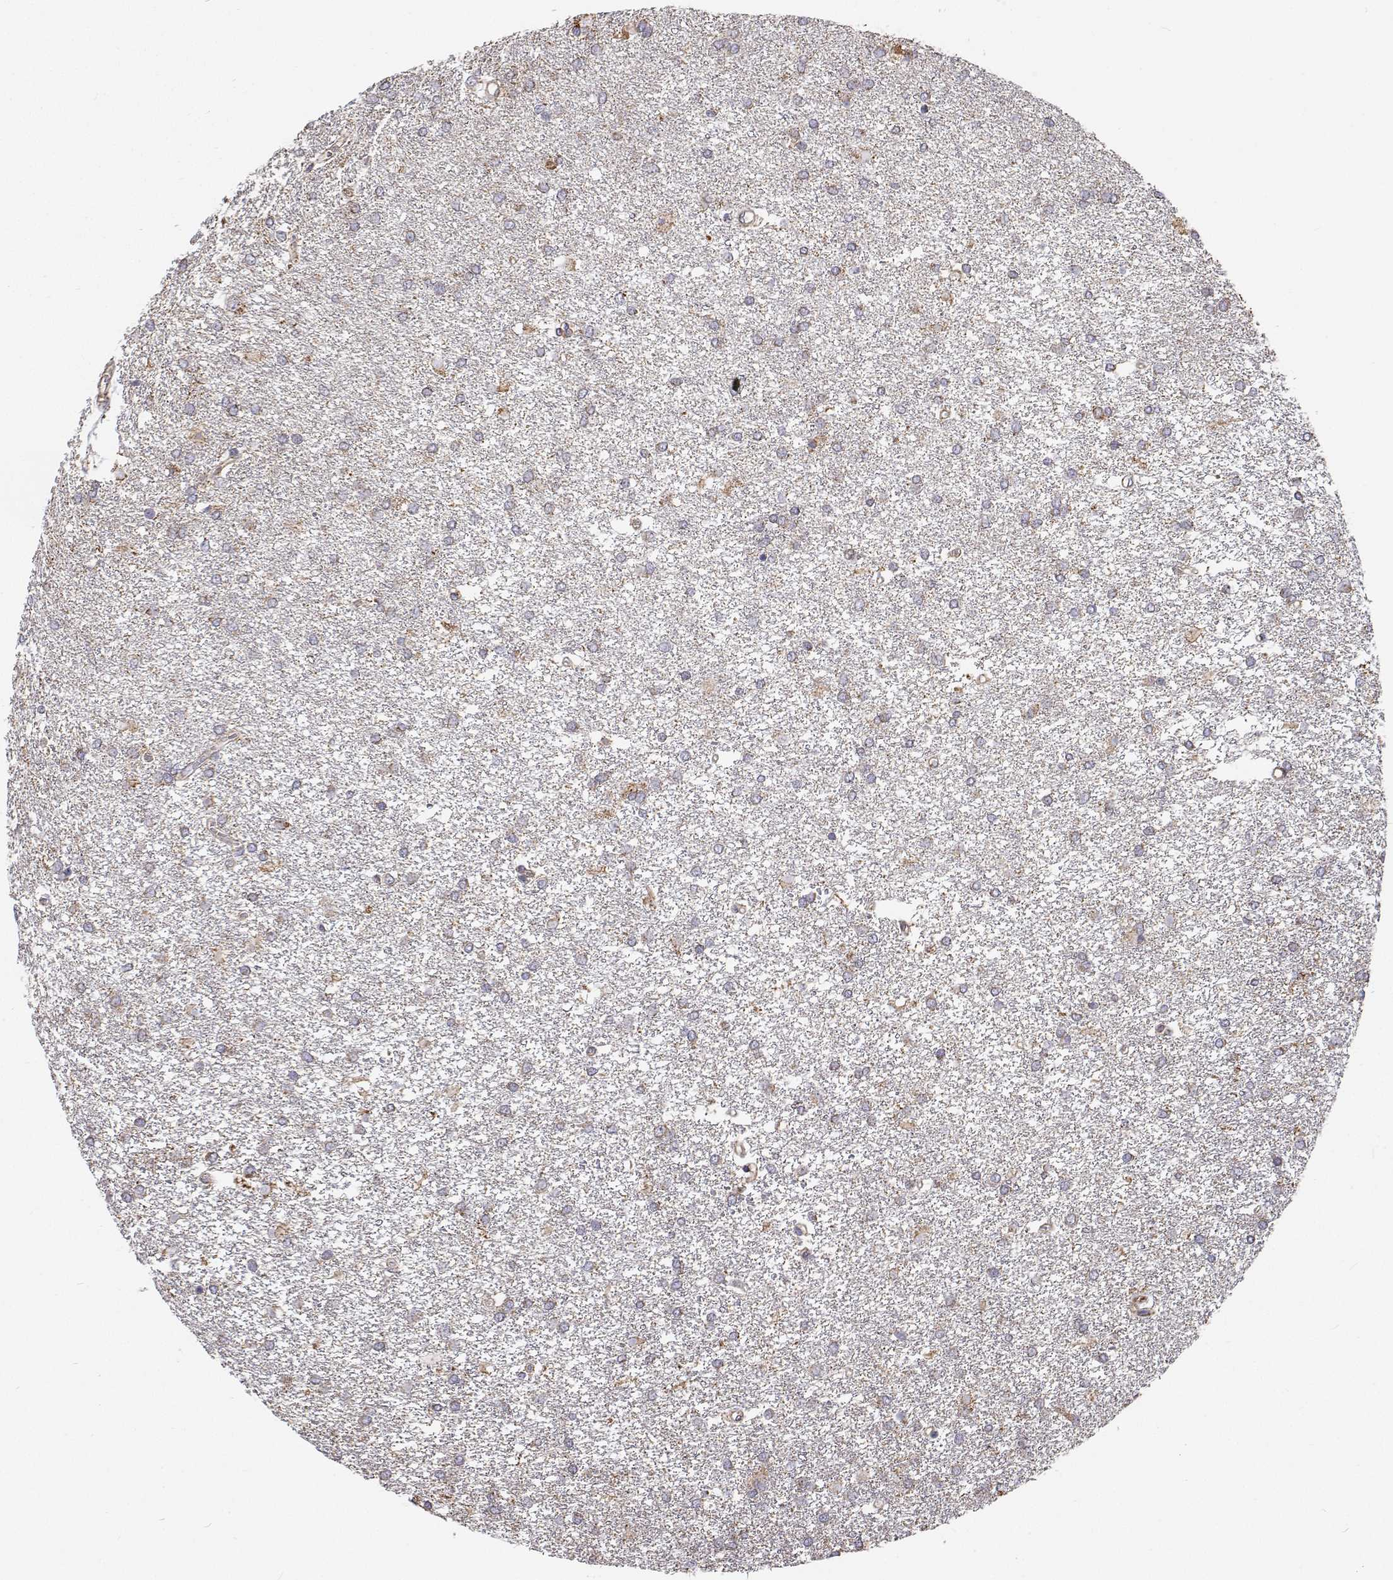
{"staining": {"intensity": "weak", "quantity": "<25%", "location": "cytoplasmic/membranous"}, "tissue": "glioma", "cell_type": "Tumor cells", "image_type": "cancer", "snomed": [{"axis": "morphology", "description": "Glioma, malignant, High grade"}, {"axis": "topography", "description": "Brain"}], "caption": "This is an immunohistochemistry (IHC) micrograph of human high-grade glioma (malignant). There is no positivity in tumor cells.", "gene": "SPICE1", "patient": {"sex": "female", "age": 61}}